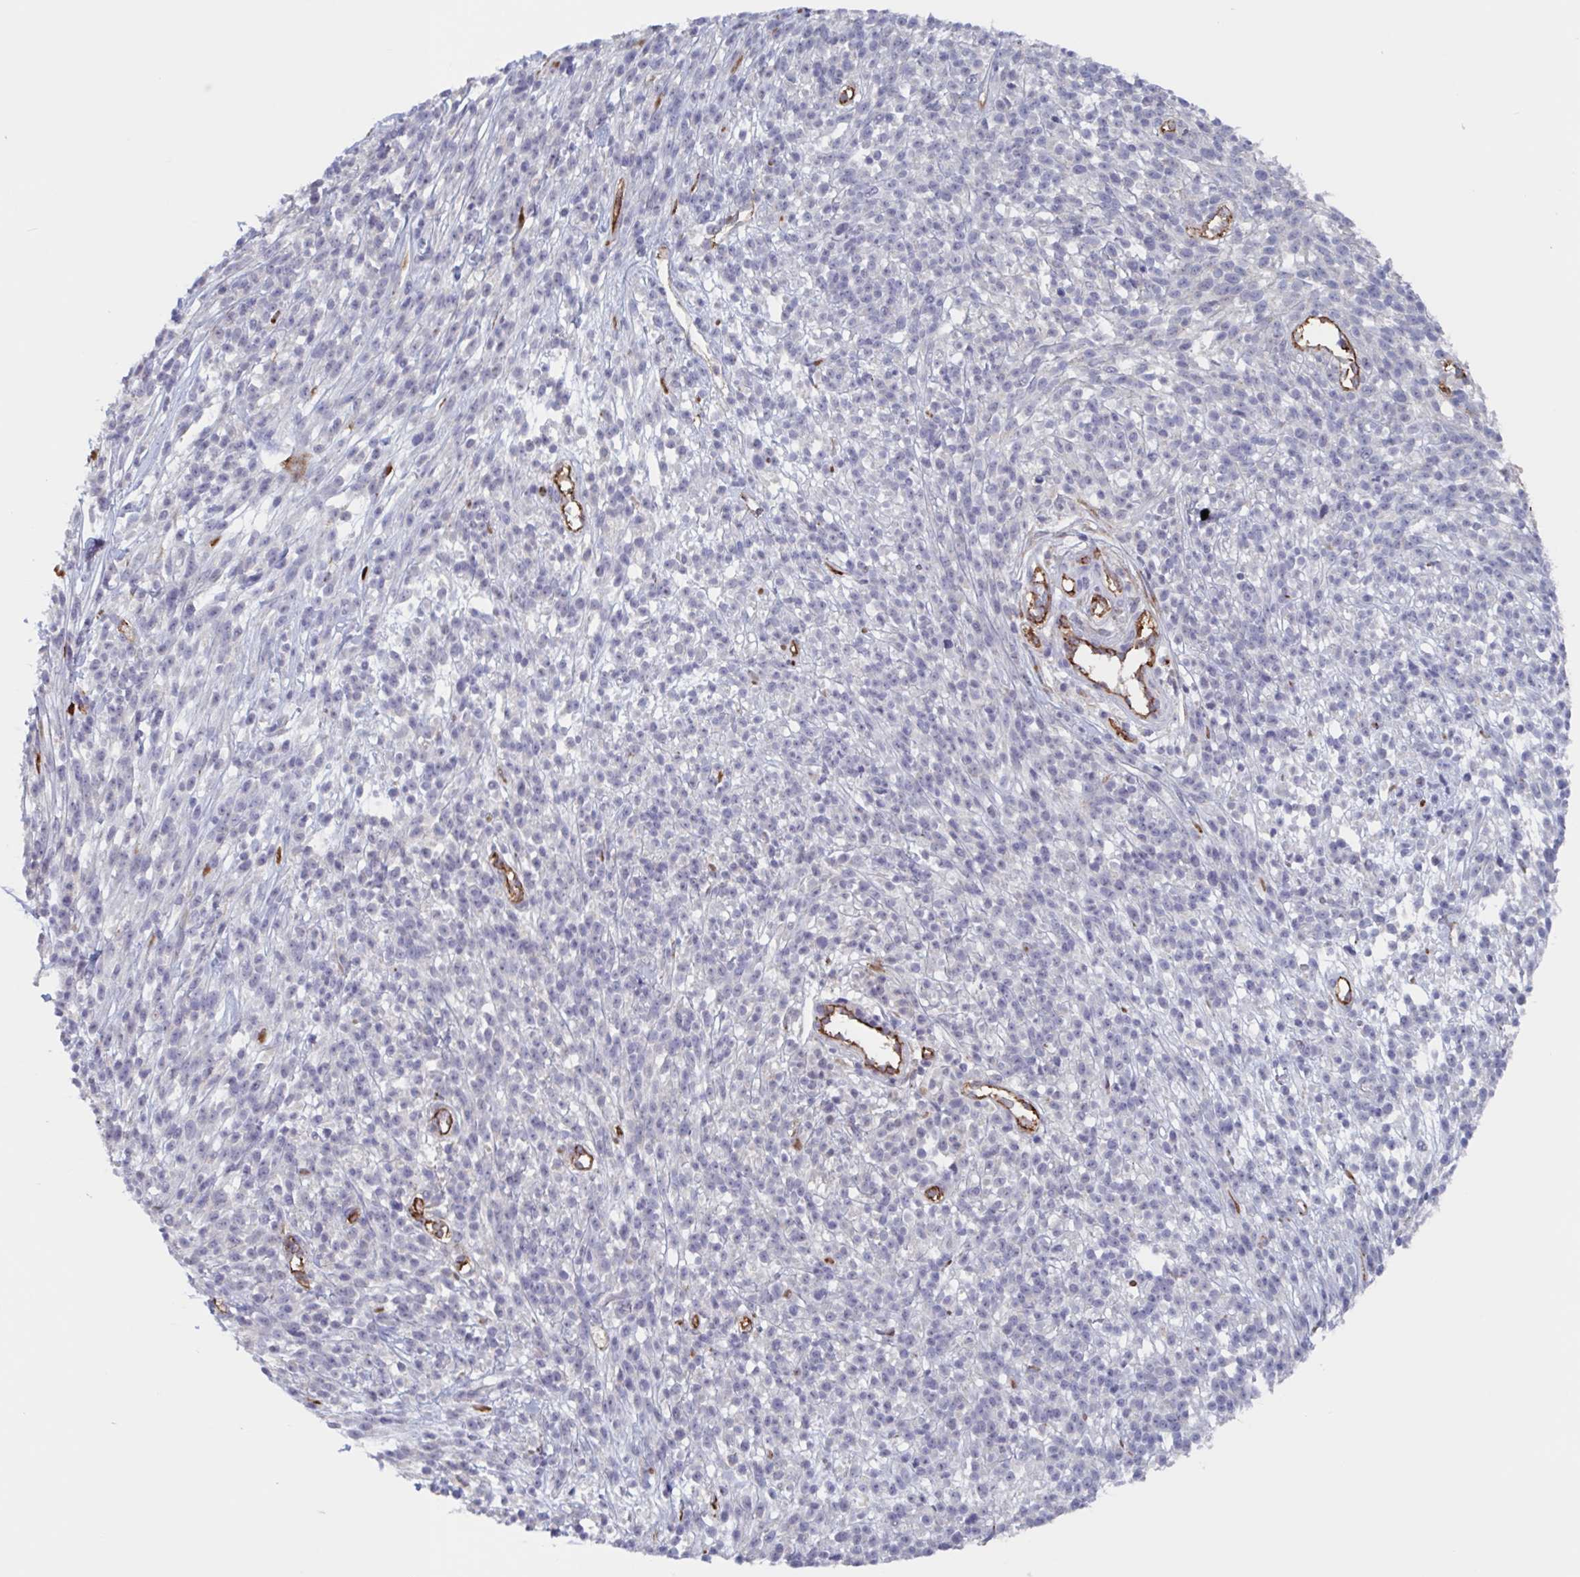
{"staining": {"intensity": "negative", "quantity": "none", "location": "none"}, "tissue": "melanoma", "cell_type": "Tumor cells", "image_type": "cancer", "snomed": [{"axis": "morphology", "description": "Malignant melanoma, NOS"}, {"axis": "topography", "description": "Skin"}, {"axis": "topography", "description": "Skin of trunk"}], "caption": "IHC micrograph of neoplastic tissue: melanoma stained with DAB exhibits no significant protein expression in tumor cells.", "gene": "ST14", "patient": {"sex": "male", "age": 74}}